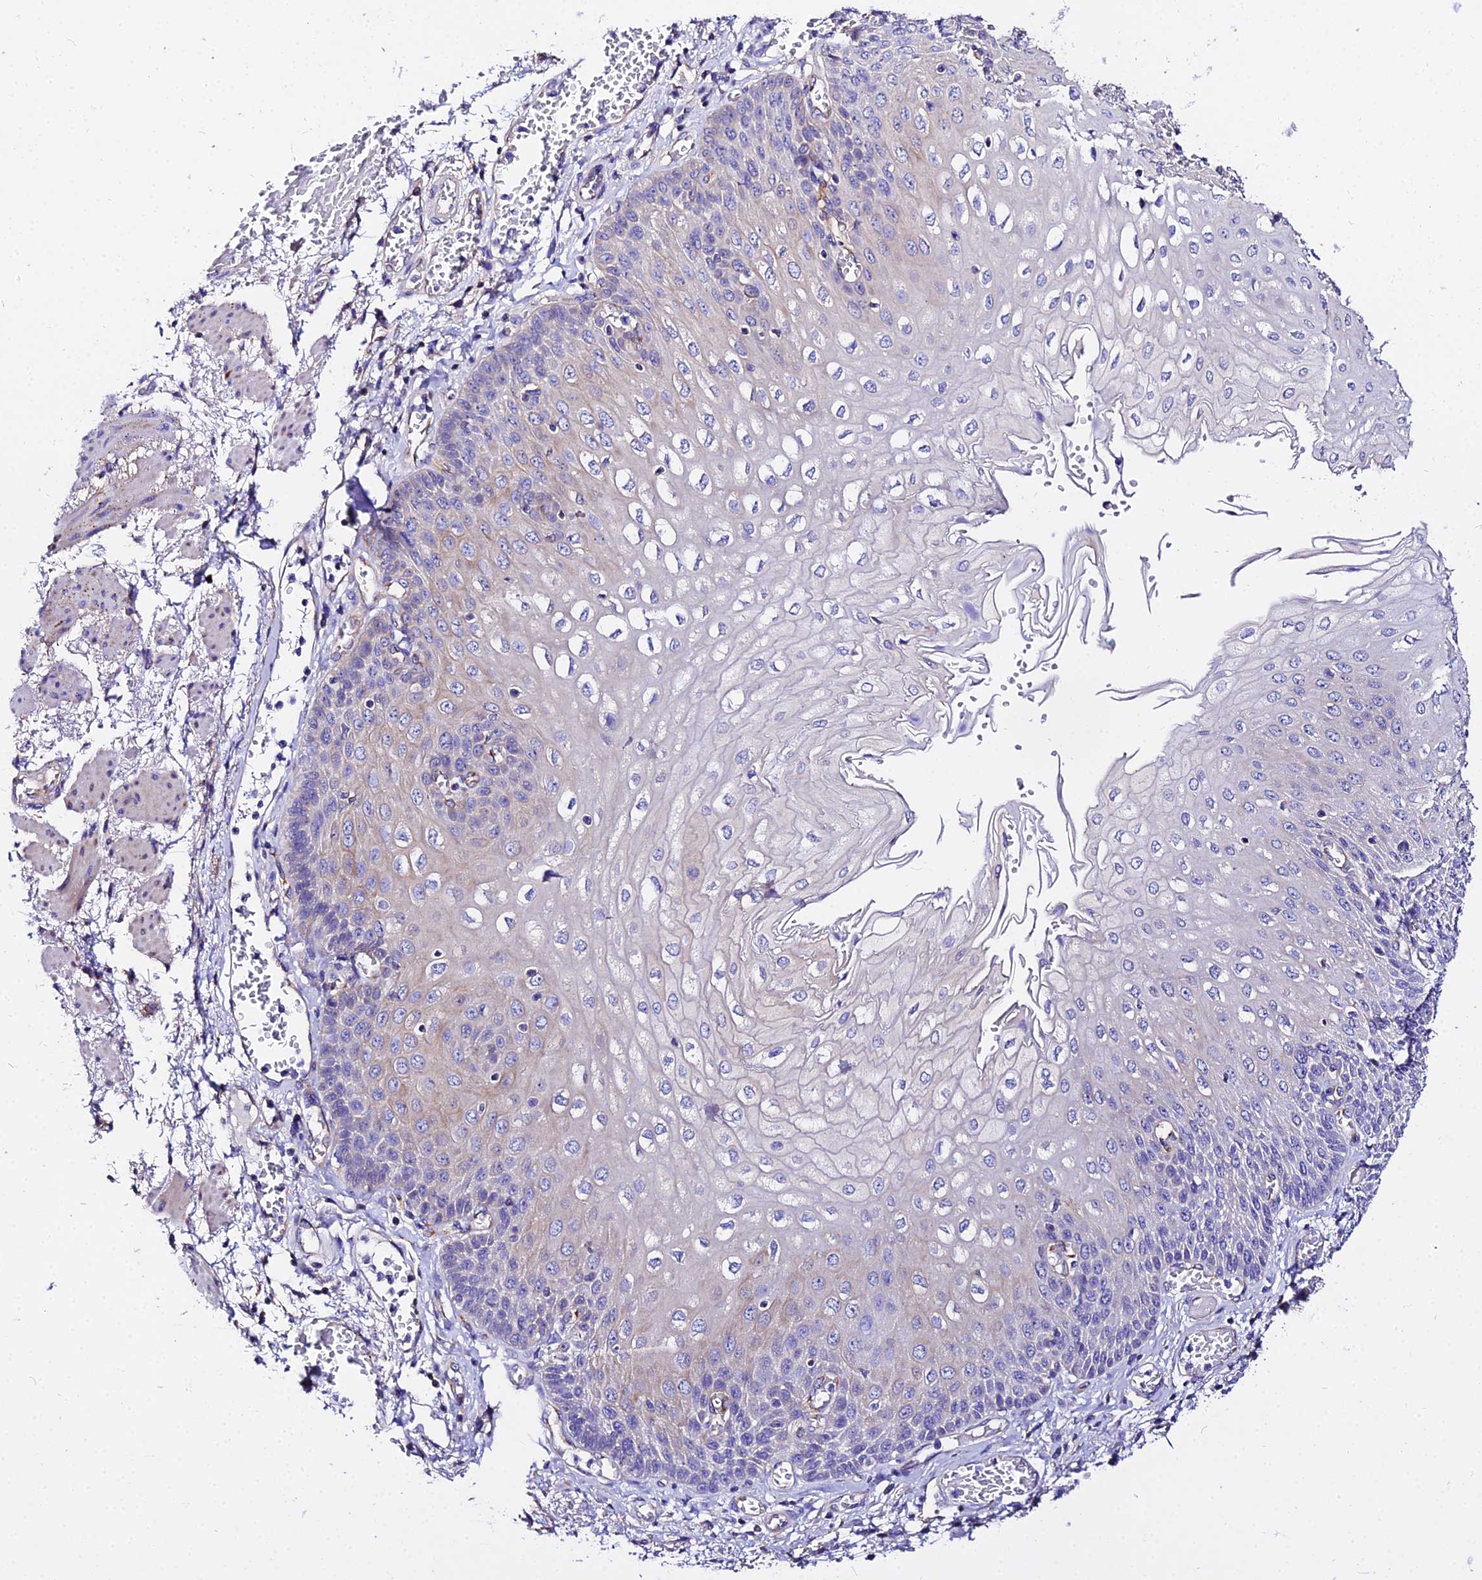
{"staining": {"intensity": "weak", "quantity": "<25%", "location": "cytoplasmic/membranous"}, "tissue": "esophagus", "cell_type": "Squamous epithelial cells", "image_type": "normal", "snomed": [{"axis": "morphology", "description": "Normal tissue, NOS"}, {"axis": "topography", "description": "Esophagus"}], "caption": "Squamous epithelial cells are negative for protein expression in unremarkable human esophagus. (Stains: DAB immunohistochemistry with hematoxylin counter stain, Microscopy: brightfield microscopy at high magnification).", "gene": "DAW1", "patient": {"sex": "male", "age": 81}}